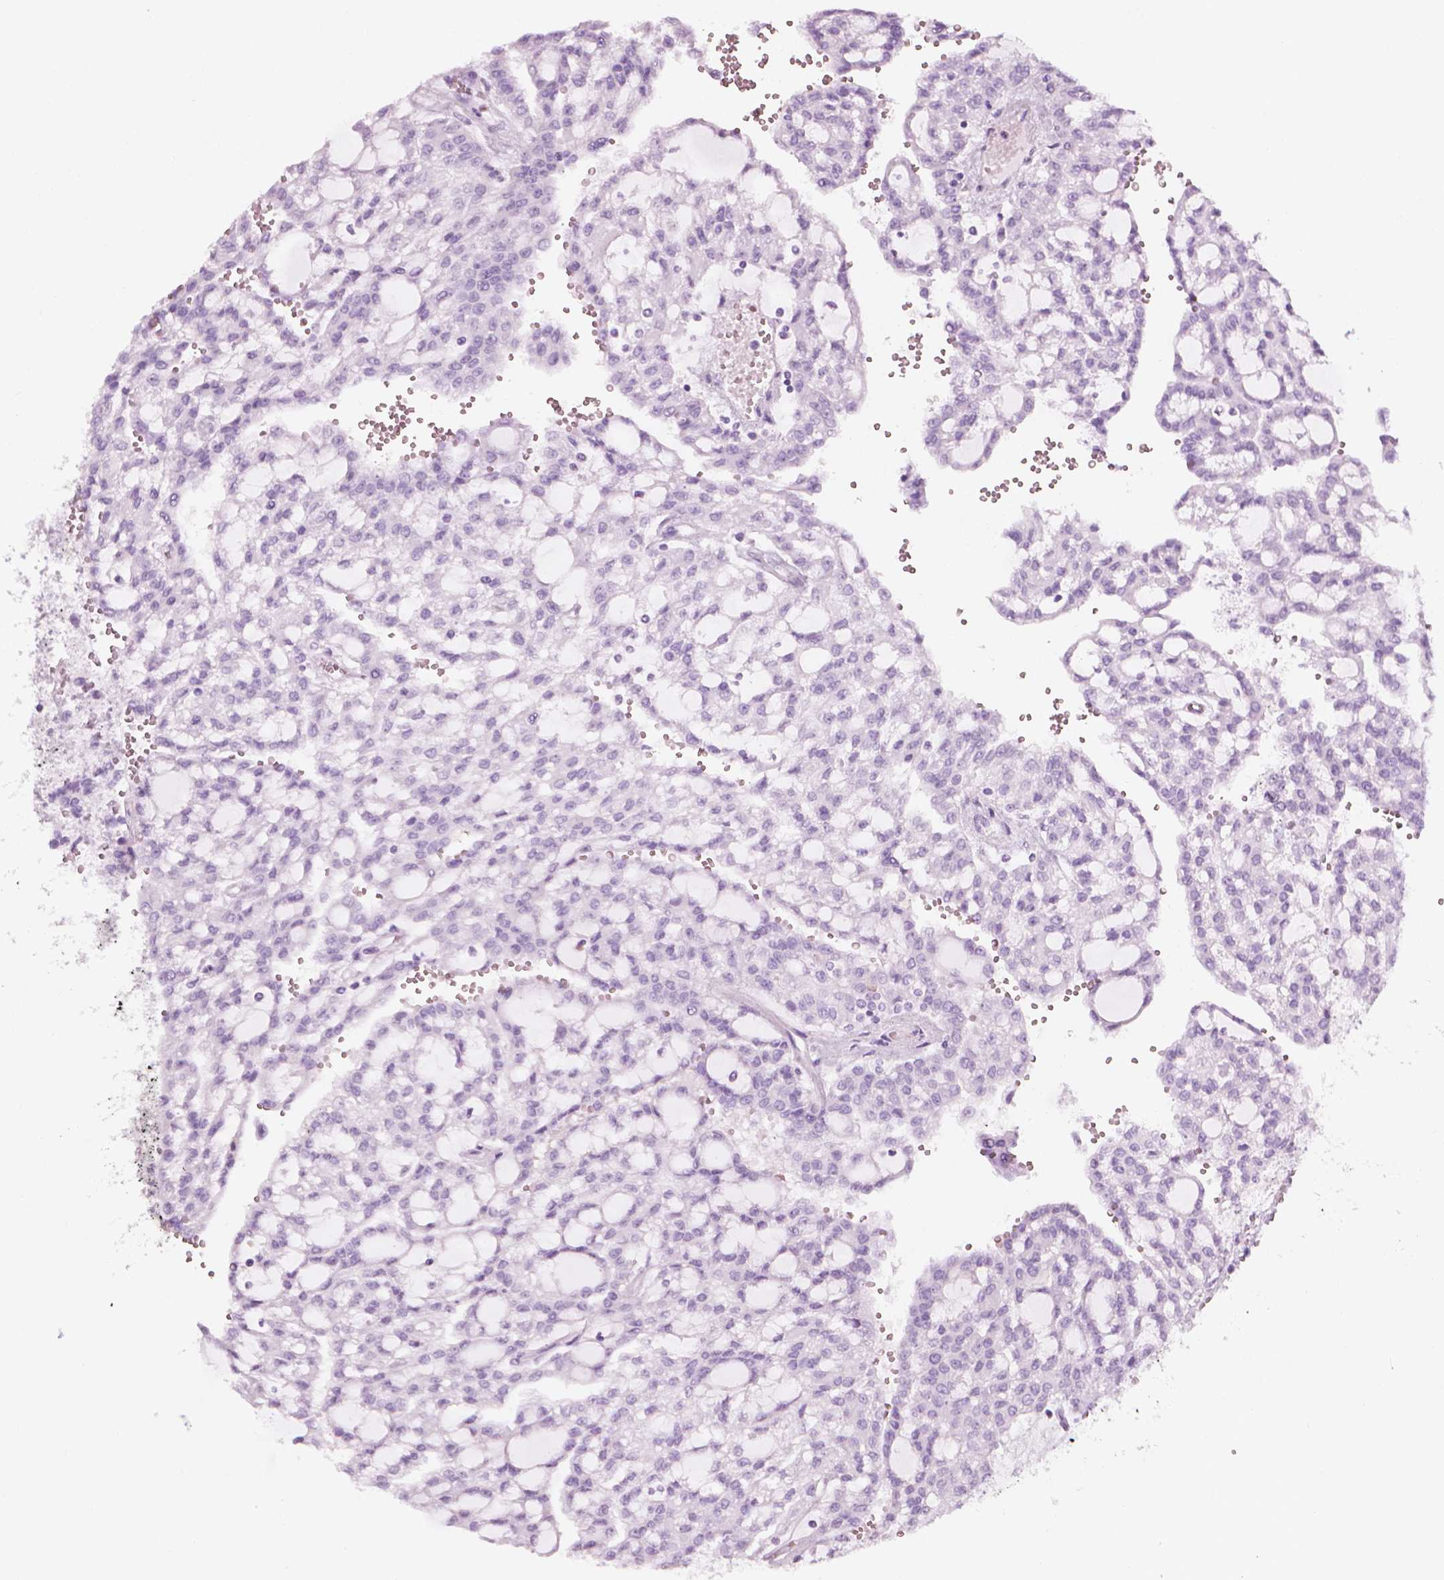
{"staining": {"intensity": "negative", "quantity": "none", "location": "none"}, "tissue": "renal cancer", "cell_type": "Tumor cells", "image_type": "cancer", "snomed": [{"axis": "morphology", "description": "Adenocarcinoma, NOS"}, {"axis": "topography", "description": "Kidney"}], "caption": "High power microscopy histopathology image of an IHC image of renal cancer (adenocarcinoma), revealing no significant positivity in tumor cells. Nuclei are stained in blue.", "gene": "SCG3", "patient": {"sex": "male", "age": 63}}